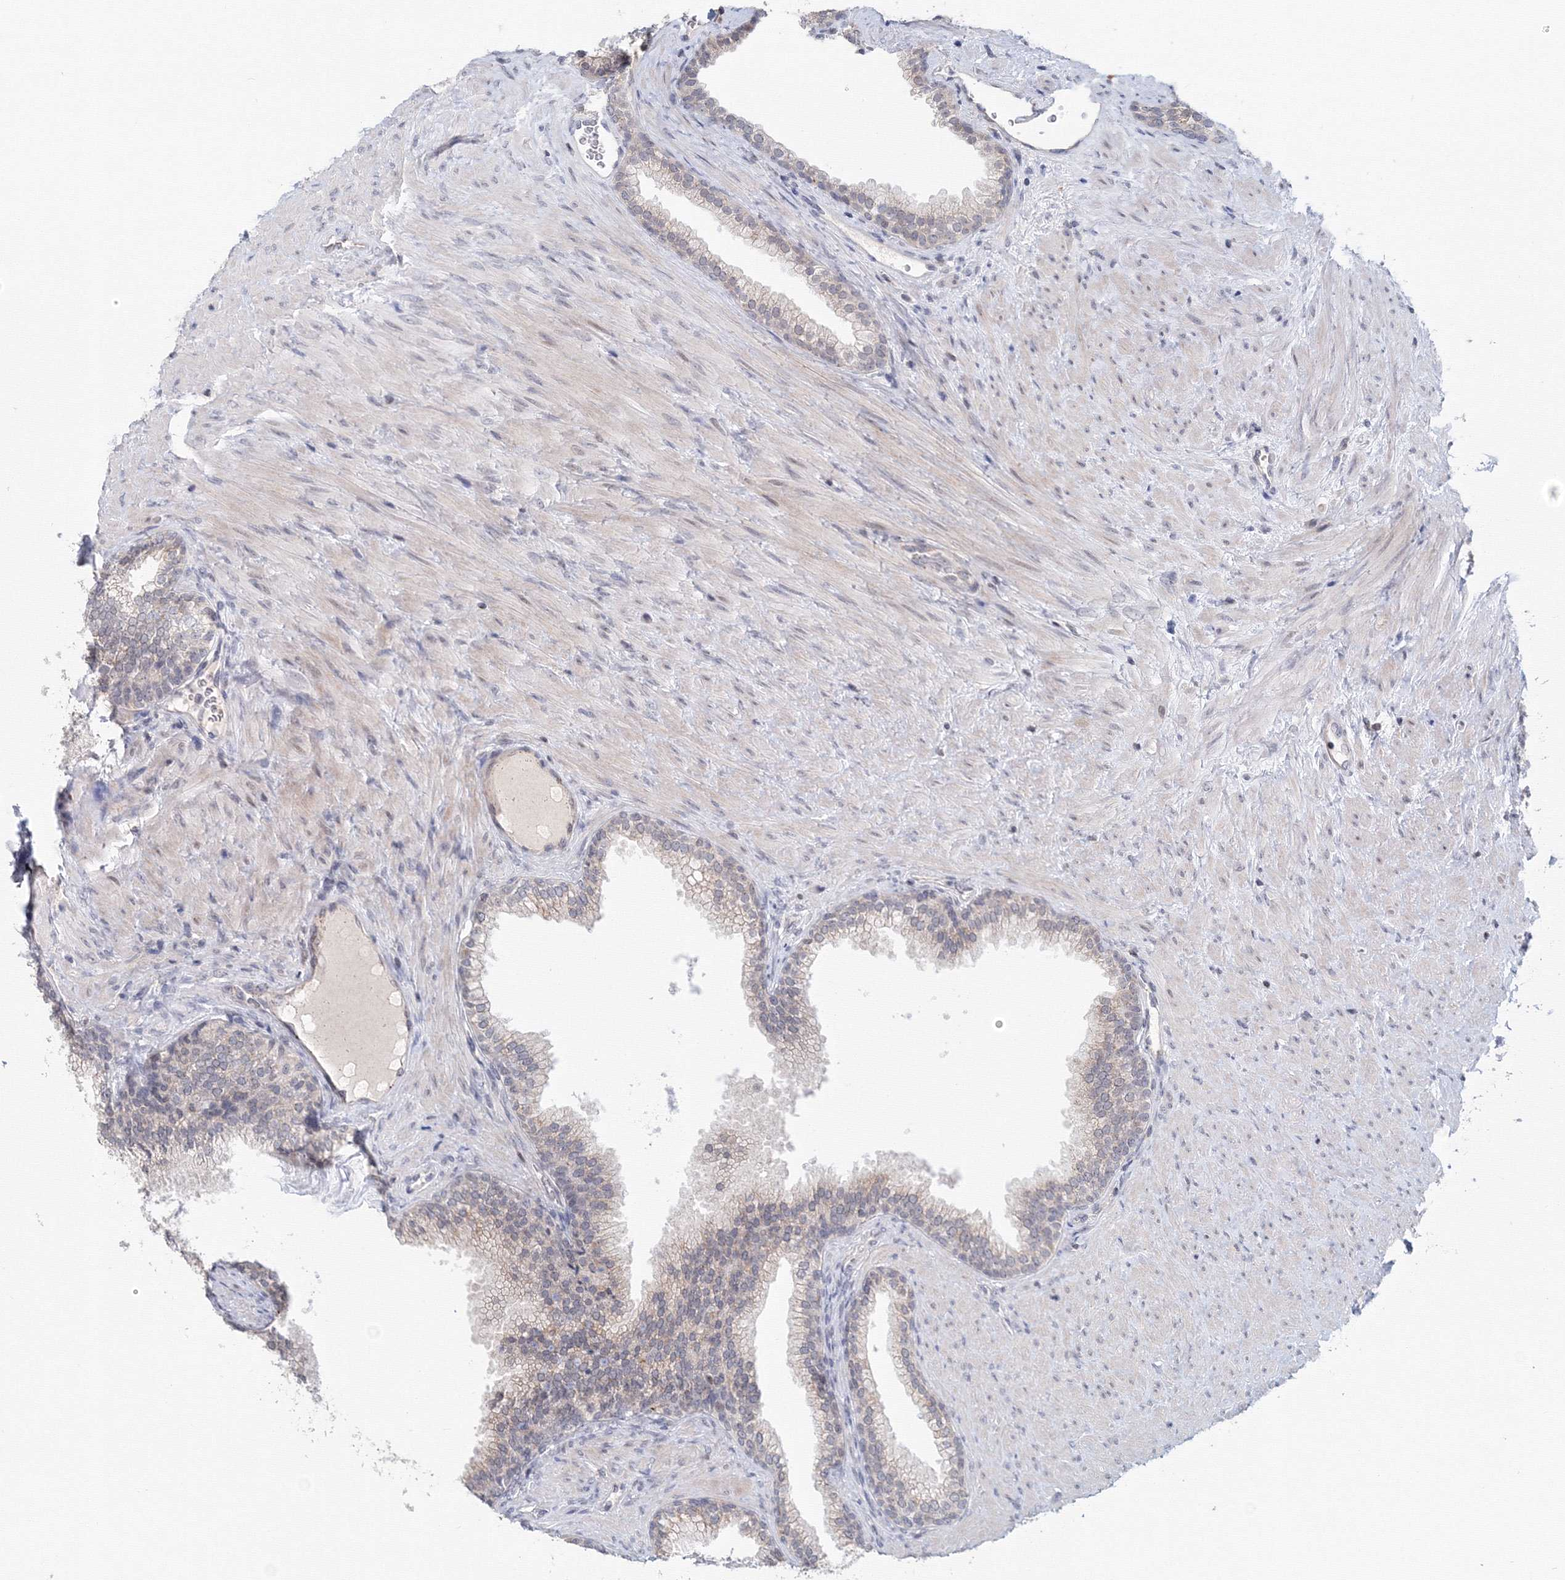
{"staining": {"intensity": "negative", "quantity": "none", "location": "none"}, "tissue": "prostate", "cell_type": "Glandular cells", "image_type": "normal", "snomed": [{"axis": "morphology", "description": "Normal tissue, NOS"}, {"axis": "topography", "description": "Prostate"}], "caption": "The micrograph exhibits no staining of glandular cells in benign prostate.", "gene": "SLC7A7", "patient": {"sex": "male", "age": 76}}